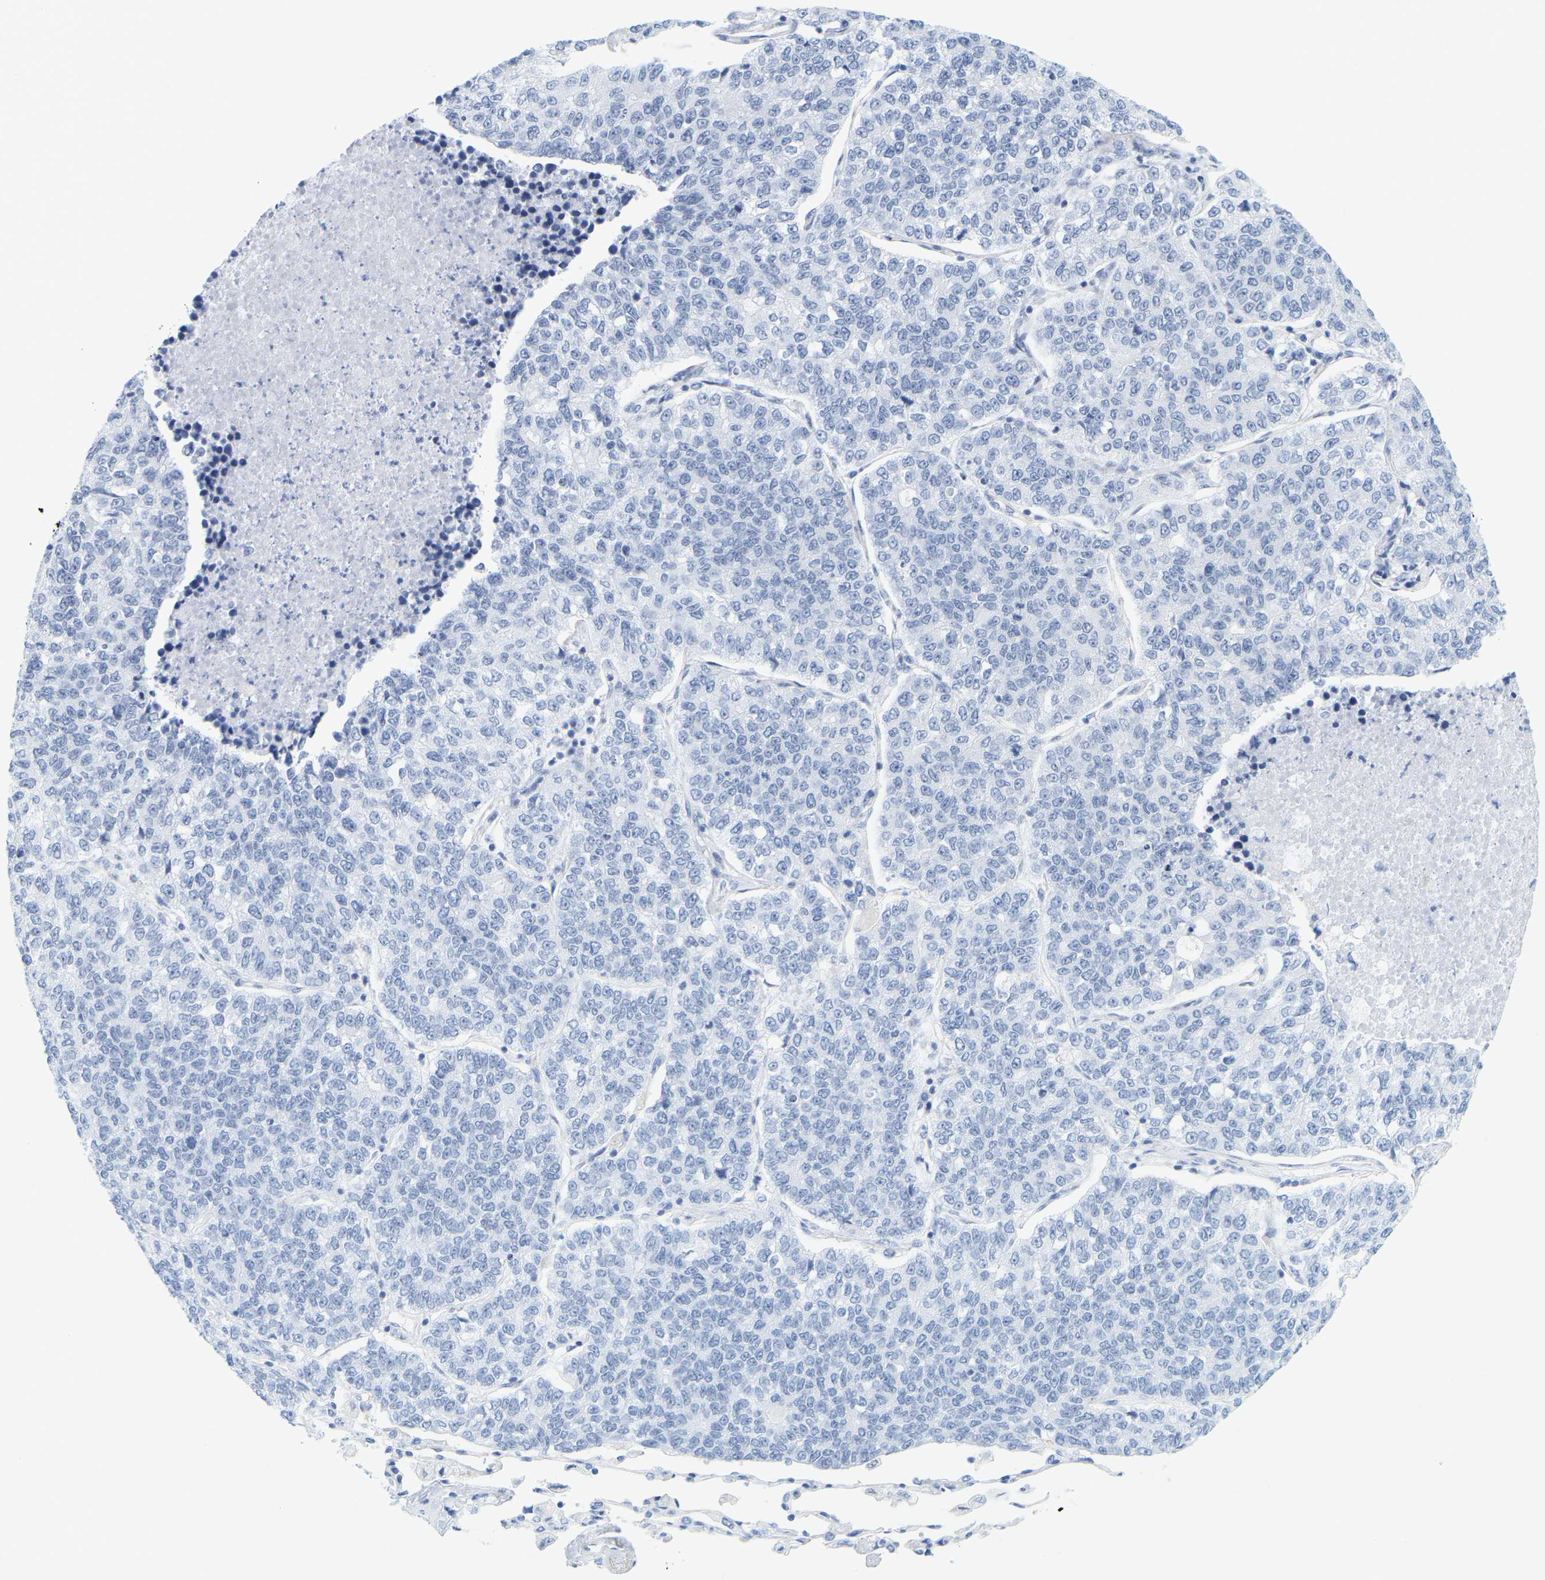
{"staining": {"intensity": "negative", "quantity": "none", "location": "none"}, "tissue": "lung cancer", "cell_type": "Tumor cells", "image_type": "cancer", "snomed": [{"axis": "morphology", "description": "Adenocarcinoma, NOS"}, {"axis": "topography", "description": "Lung"}], "caption": "Tumor cells show no significant expression in lung cancer (adenocarcinoma). The staining is performed using DAB (3,3'-diaminobenzidine) brown chromogen with nuclei counter-stained in using hematoxylin.", "gene": "RAPH1", "patient": {"sex": "male", "age": 49}}